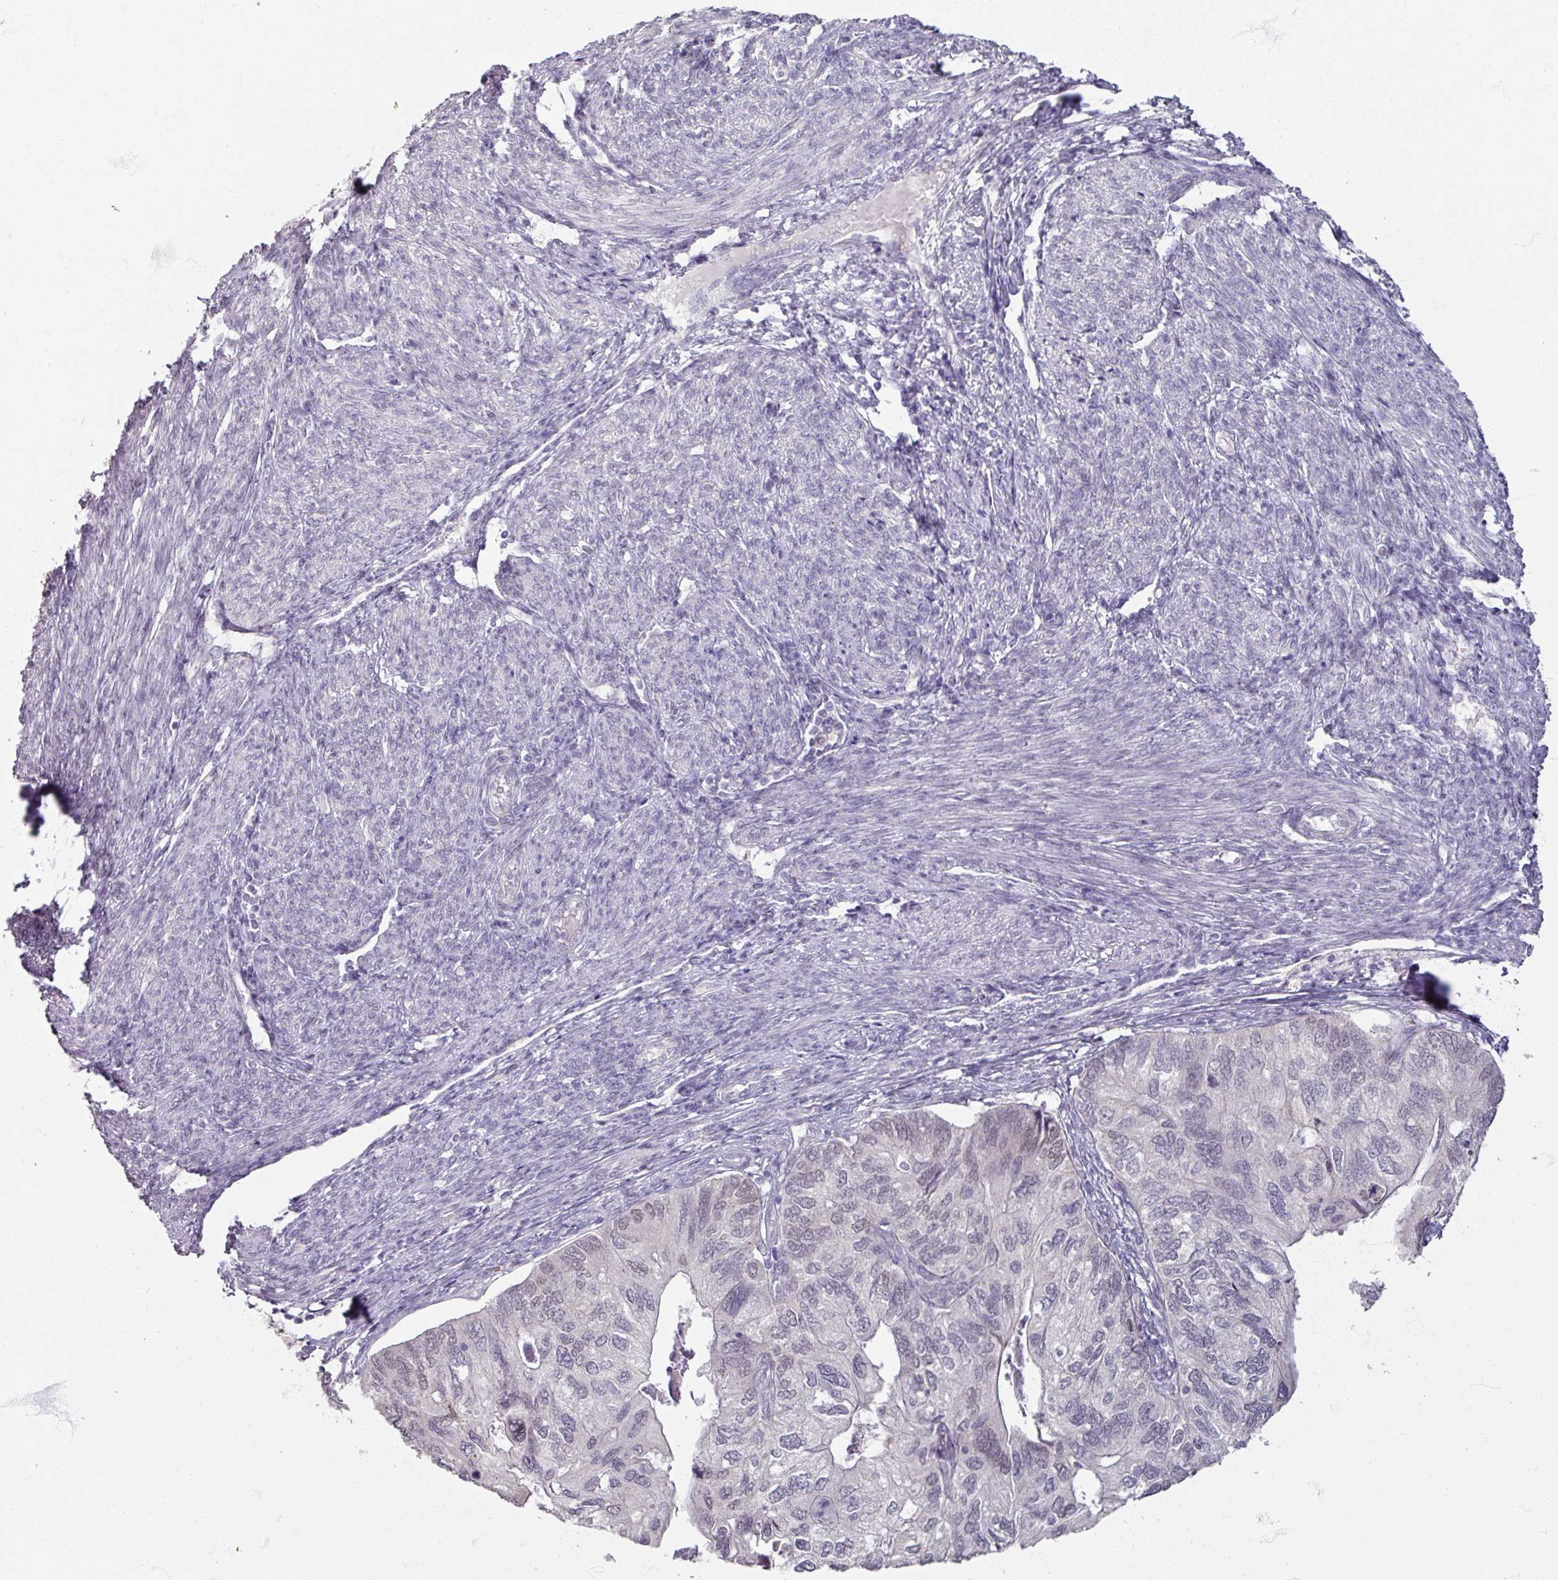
{"staining": {"intensity": "negative", "quantity": "none", "location": "none"}, "tissue": "endometrial cancer", "cell_type": "Tumor cells", "image_type": "cancer", "snomed": [{"axis": "morphology", "description": "Carcinoma, NOS"}, {"axis": "topography", "description": "Uterus"}], "caption": "Immunohistochemistry (IHC) of human endometrial cancer (carcinoma) demonstrates no positivity in tumor cells.", "gene": "SOX11", "patient": {"sex": "female", "age": 76}}